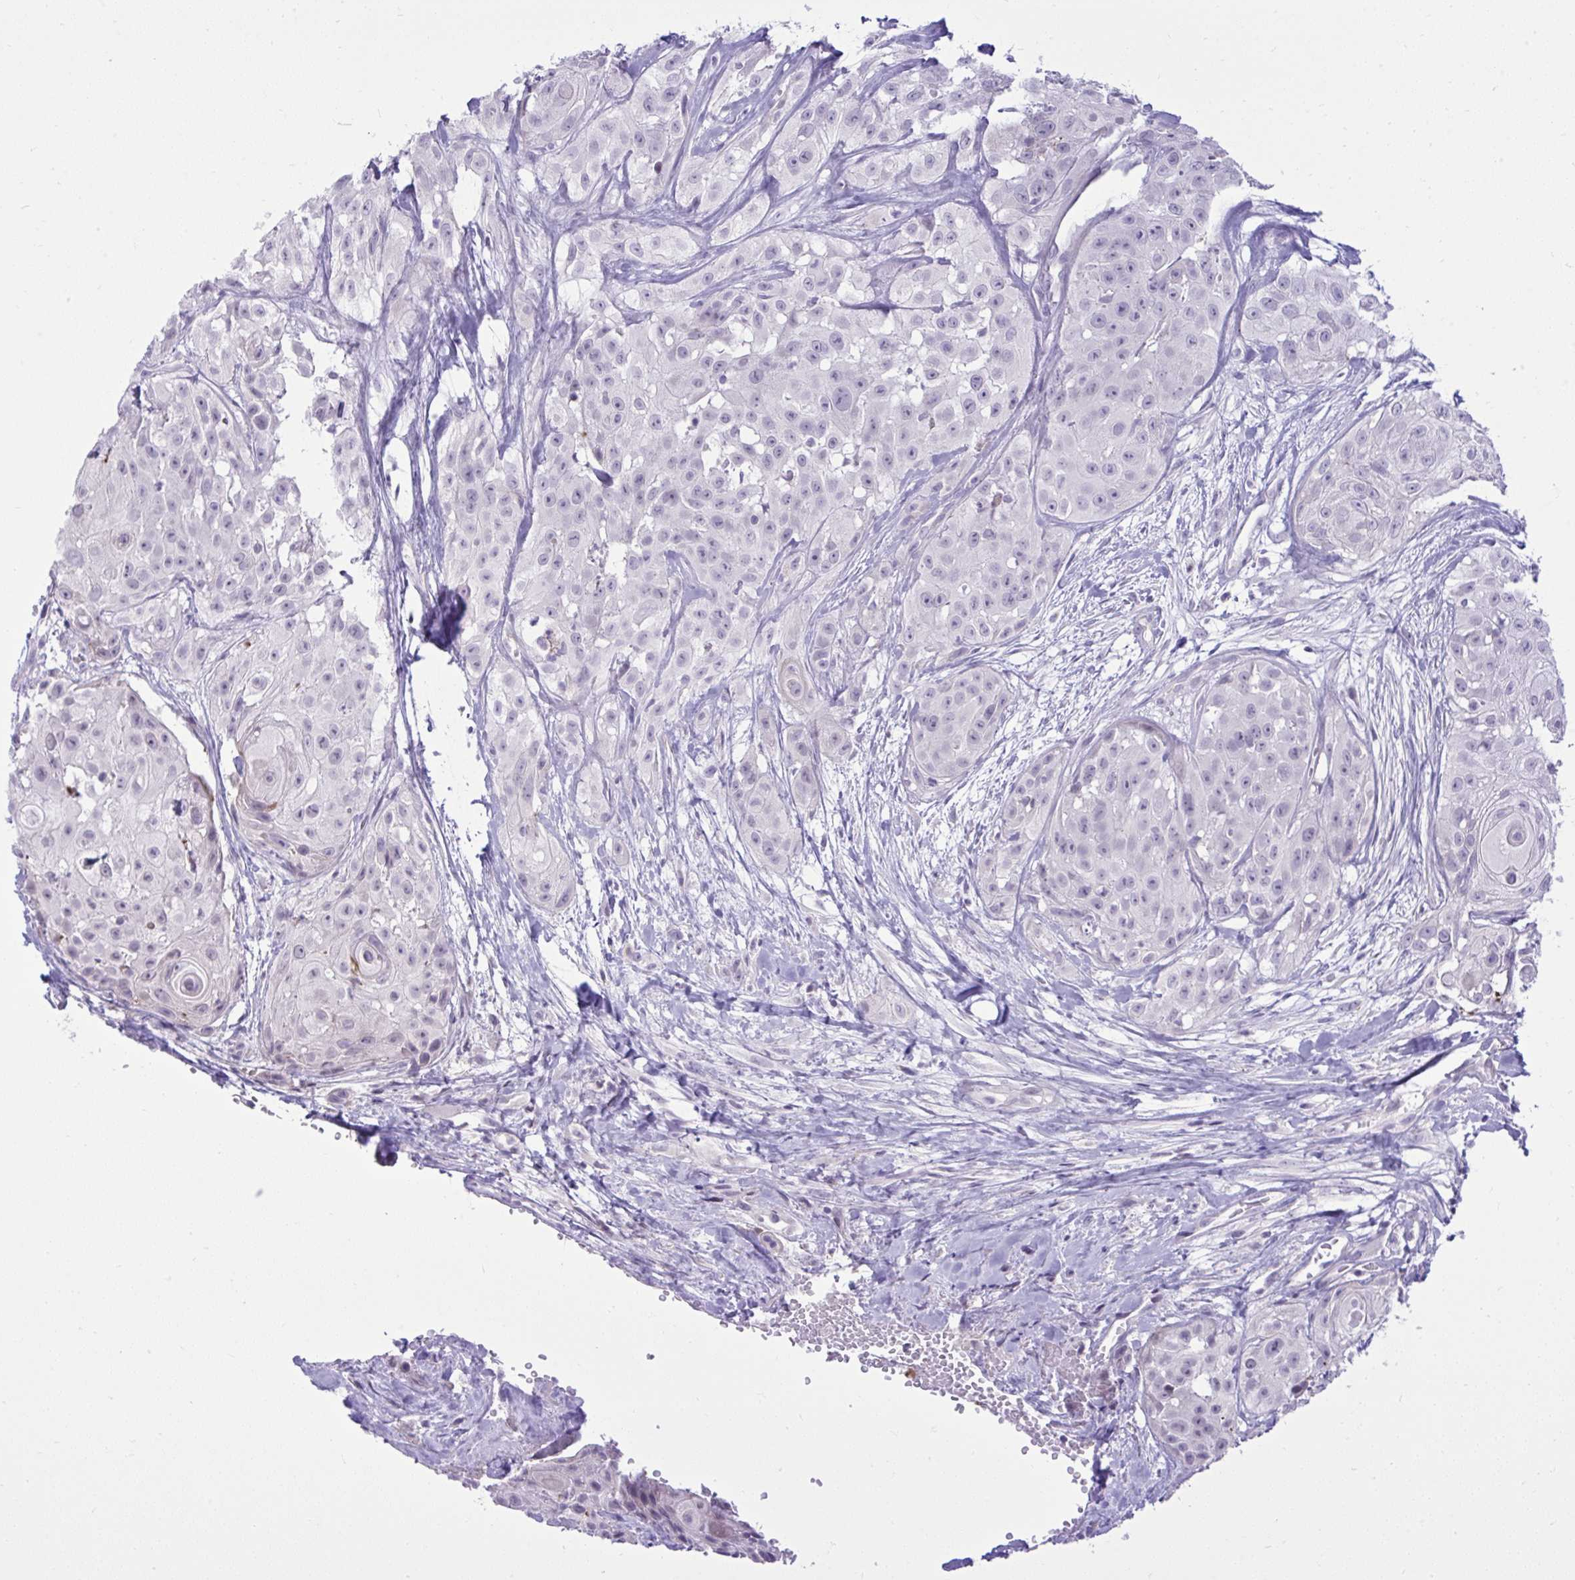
{"staining": {"intensity": "negative", "quantity": "none", "location": "none"}, "tissue": "head and neck cancer", "cell_type": "Tumor cells", "image_type": "cancer", "snomed": [{"axis": "morphology", "description": "Squamous cell carcinoma, NOS"}, {"axis": "topography", "description": "Head-Neck"}], "caption": "This is an IHC image of head and neck cancer. There is no positivity in tumor cells.", "gene": "SPAG1", "patient": {"sex": "male", "age": 83}}